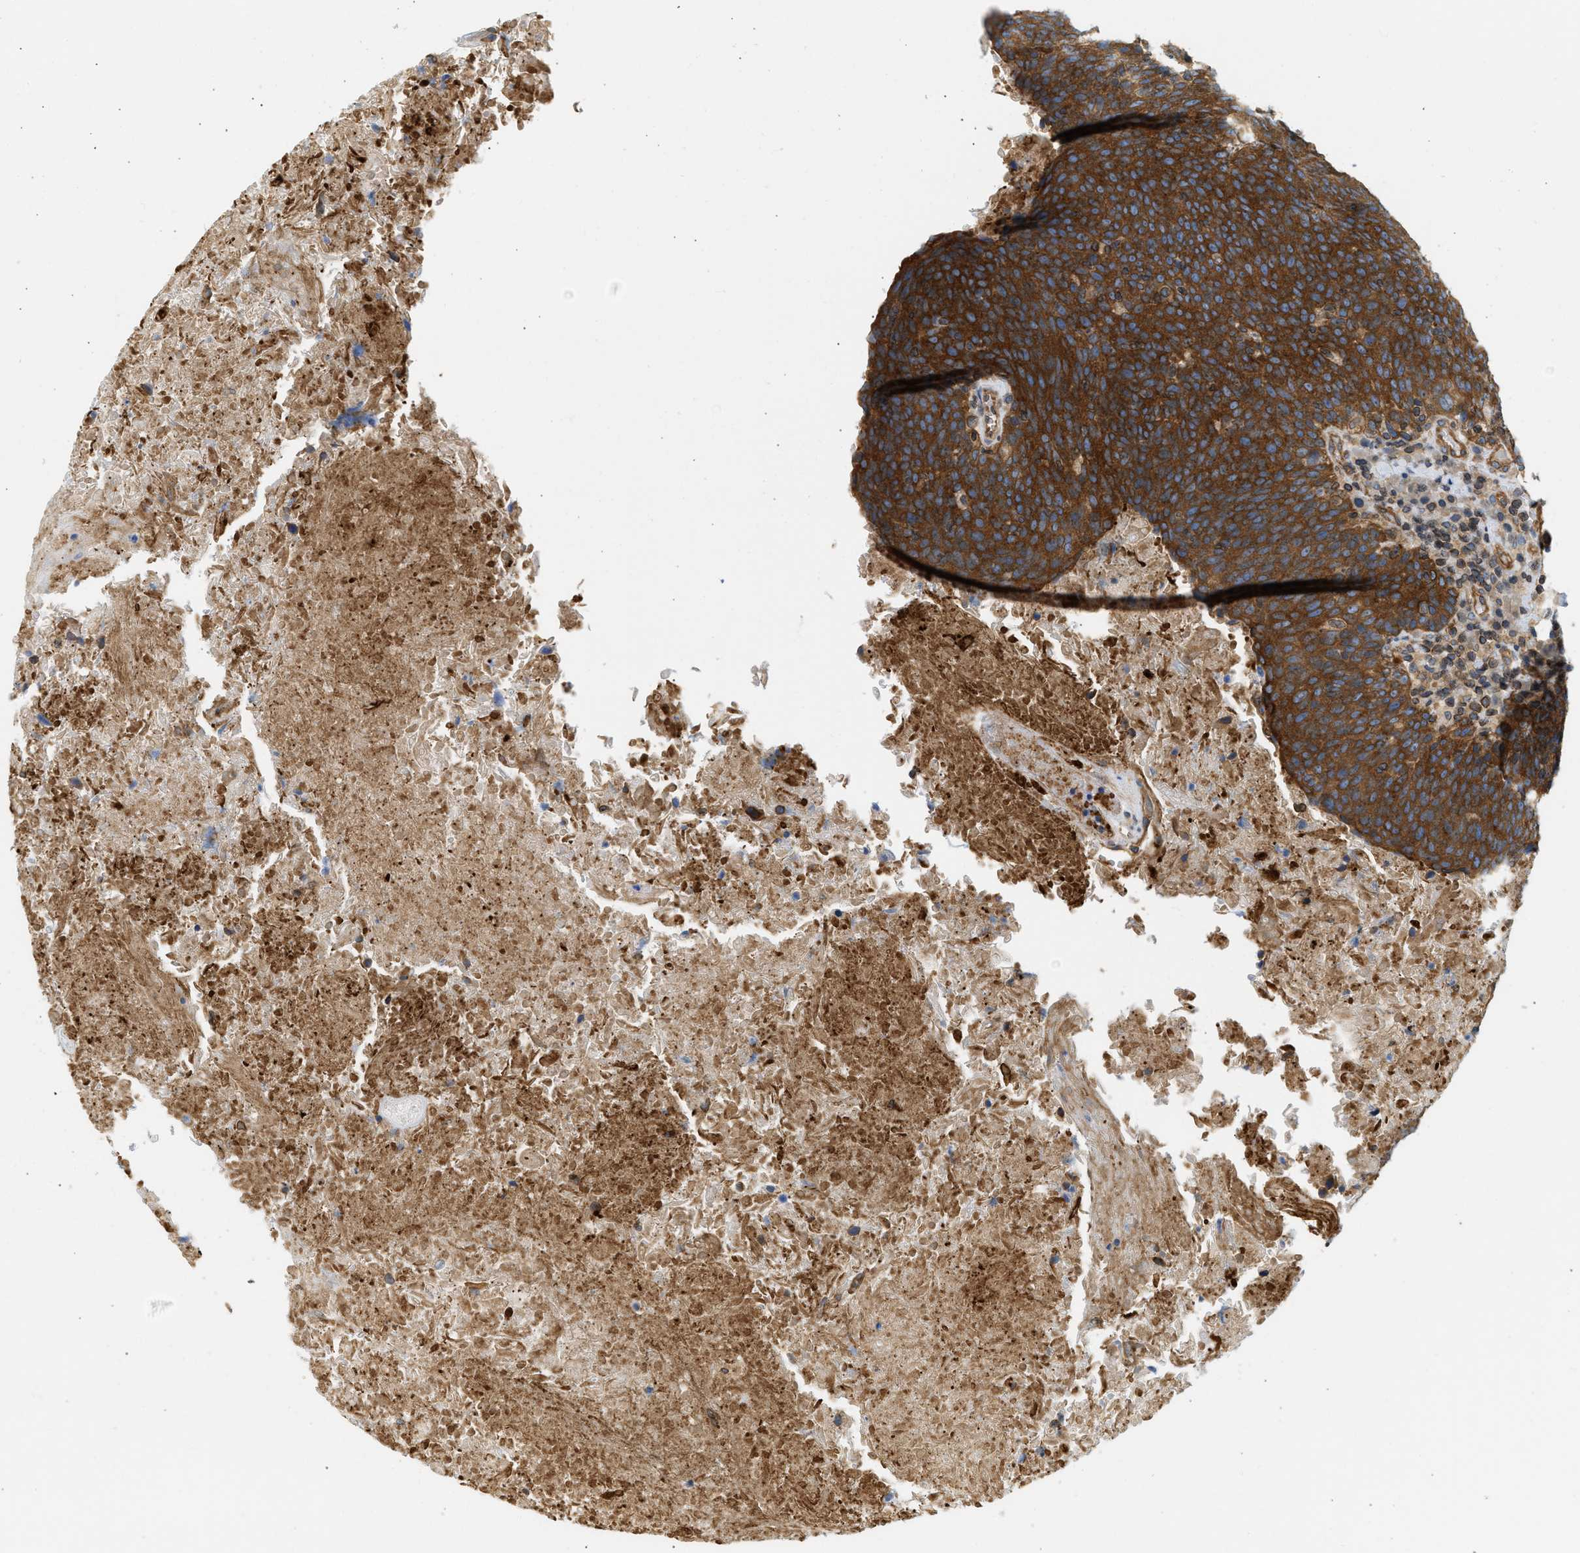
{"staining": {"intensity": "strong", "quantity": ">75%", "location": "cytoplasmic/membranous"}, "tissue": "head and neck cancer", "cell_type": "Tumor cells", "image_type": "cancer", "snomed": [{"axis": "morphology", "description": "Squamous cell carcinoma, NOS"}, {"axis": "morphology", "description": "Squamous cell carcinoma, metastatic, NOS"}, {"axis": "topography", "description": "Lymph node"}, {"axis": "topography", "description": "Head-Neck"}], "caption": "Immunohistochemical staining of human metastatic squamous cell carcinoma (head and neck) exhibits high levels of strong cytoplasmic/membranous positivity in about >75% of tumor cells.", "gene": "STRN", "patient": {"sex": "male", "age": 62}}